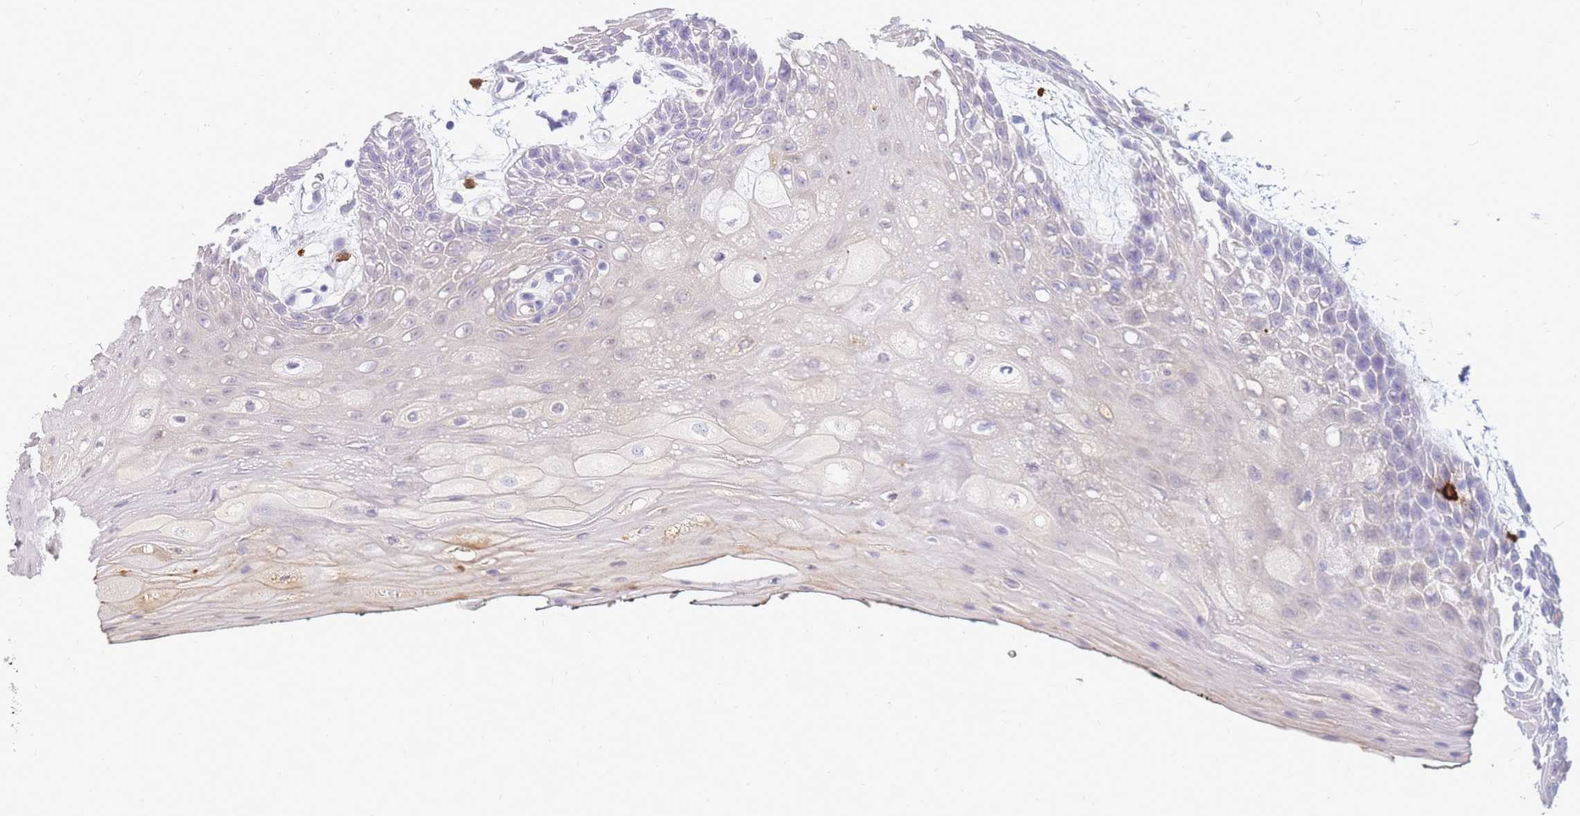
{"staining": {"intensity": "negative", "quantity": "none", "location": "none"}, "tissue": "oral mucosa", "cell_type": "Squamous epithelial cells", "image_type": "normal", "snomed": [{"axis": "morphology", "description": "Normal tissue, NOS"}, {"axis": "topography", "description": "Oral tissue"}, {"axis": "topography", "description": "Tounge, NOS"}], "caption": "Immunohistochemistry image of normal oral mucosa: oral mucosa stained with DAB shows no significant protein positivity in squamous epithelial cells. (DAB IHC with hematoxylin counter stain).", "gene": "TPSAB1", "patient": {"sex": "female", "age": 59}}